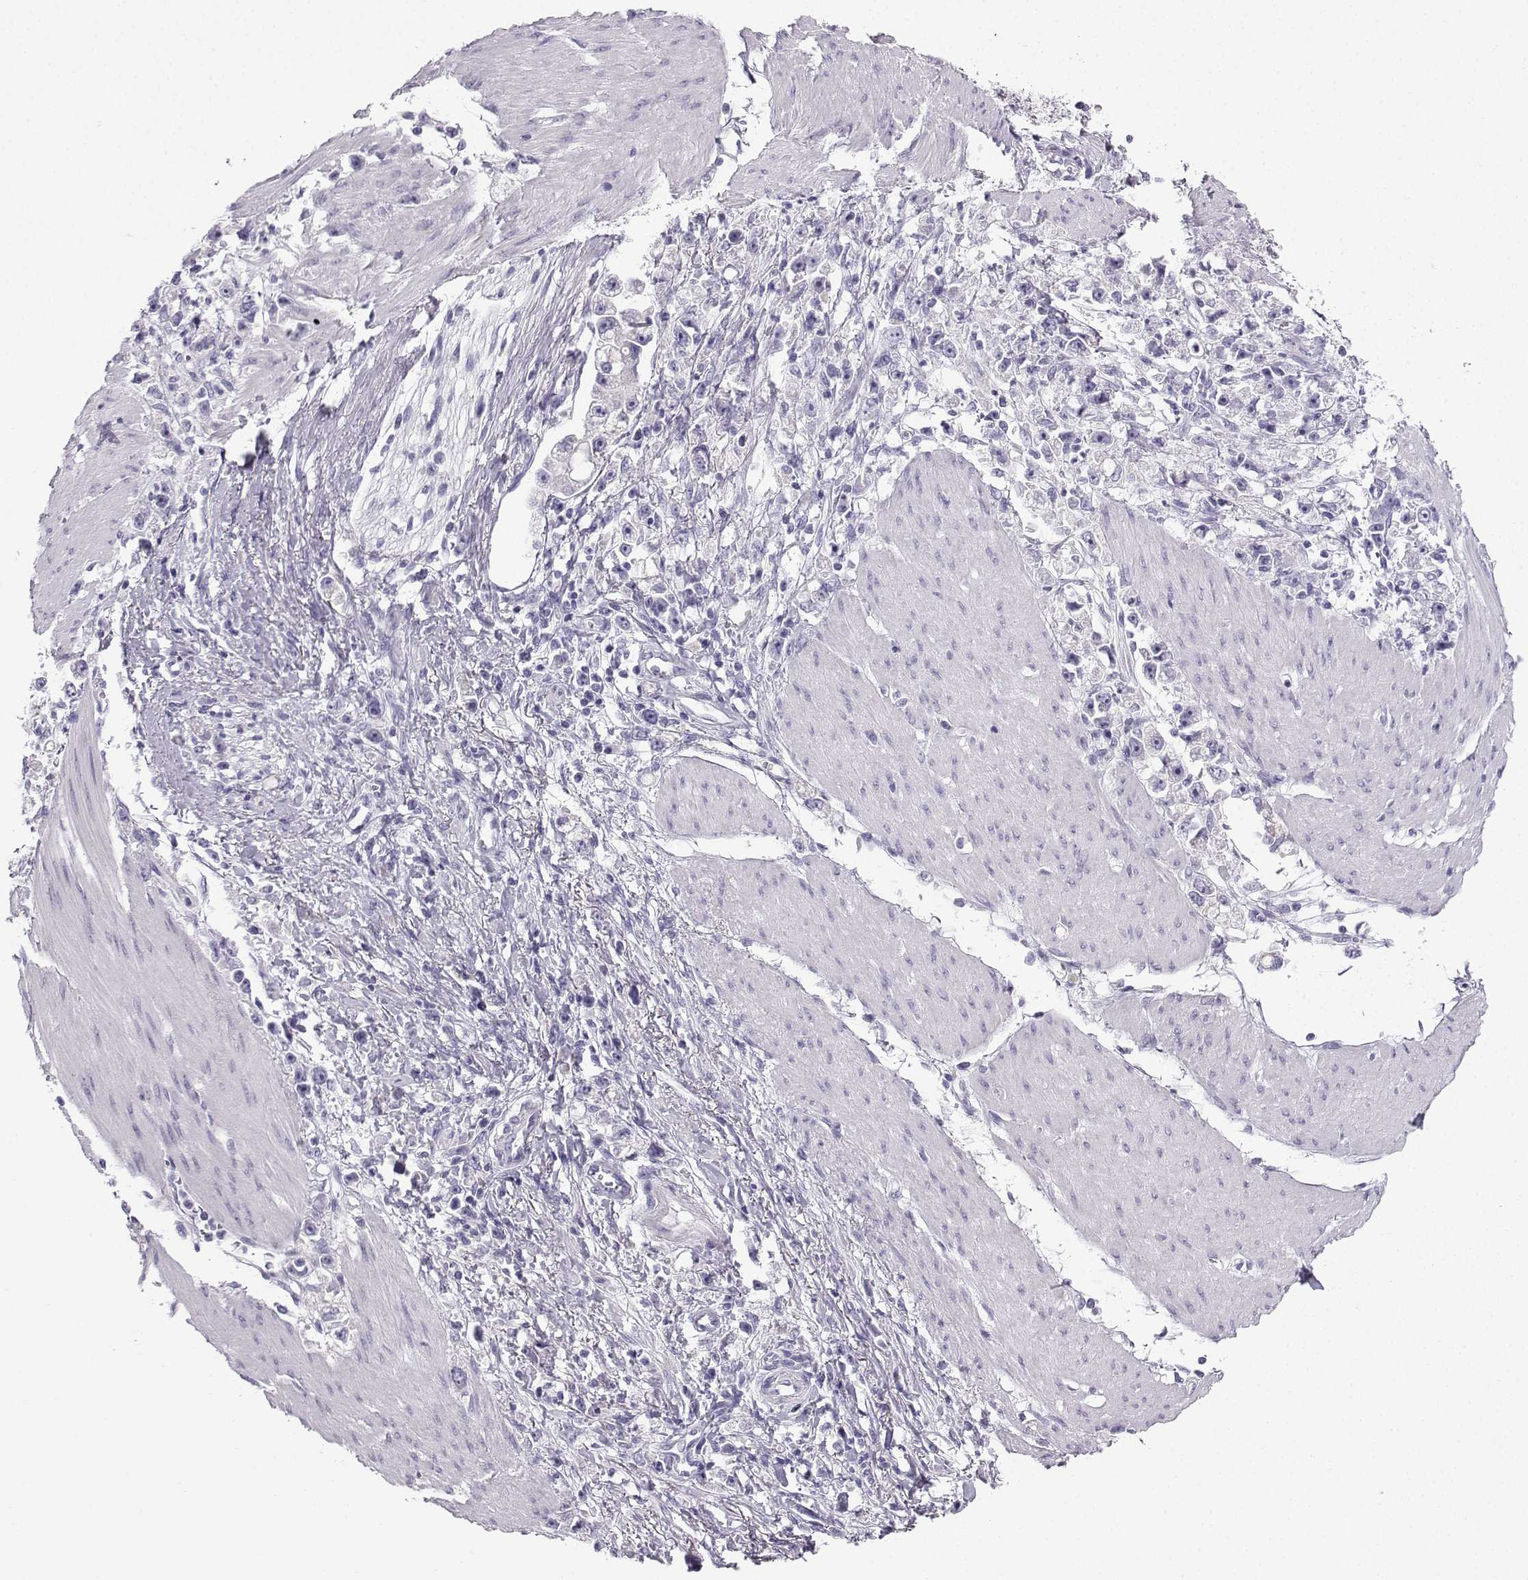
{"staining": {"intensity": "negative", "quantity": "none", "location": "none"}, "tissue": "stomach cancer", "cell_type": "Tumor cells", "image_type": "cancer", "snomed": [{"axis": "morphology", "description": "Adenocarcinoma, NOS"}, {"axis": "topography", "description": "Stomach"}], "caption": "High power microscopy photomicrograph of an immunohistochemistry (IHC) micrograph of stomach cancer (adenocarcinoma), revealing no significant staining in tumor cells.", "gene": "ZBTB8B", "patient": {"sex": "female", "age": 59}}